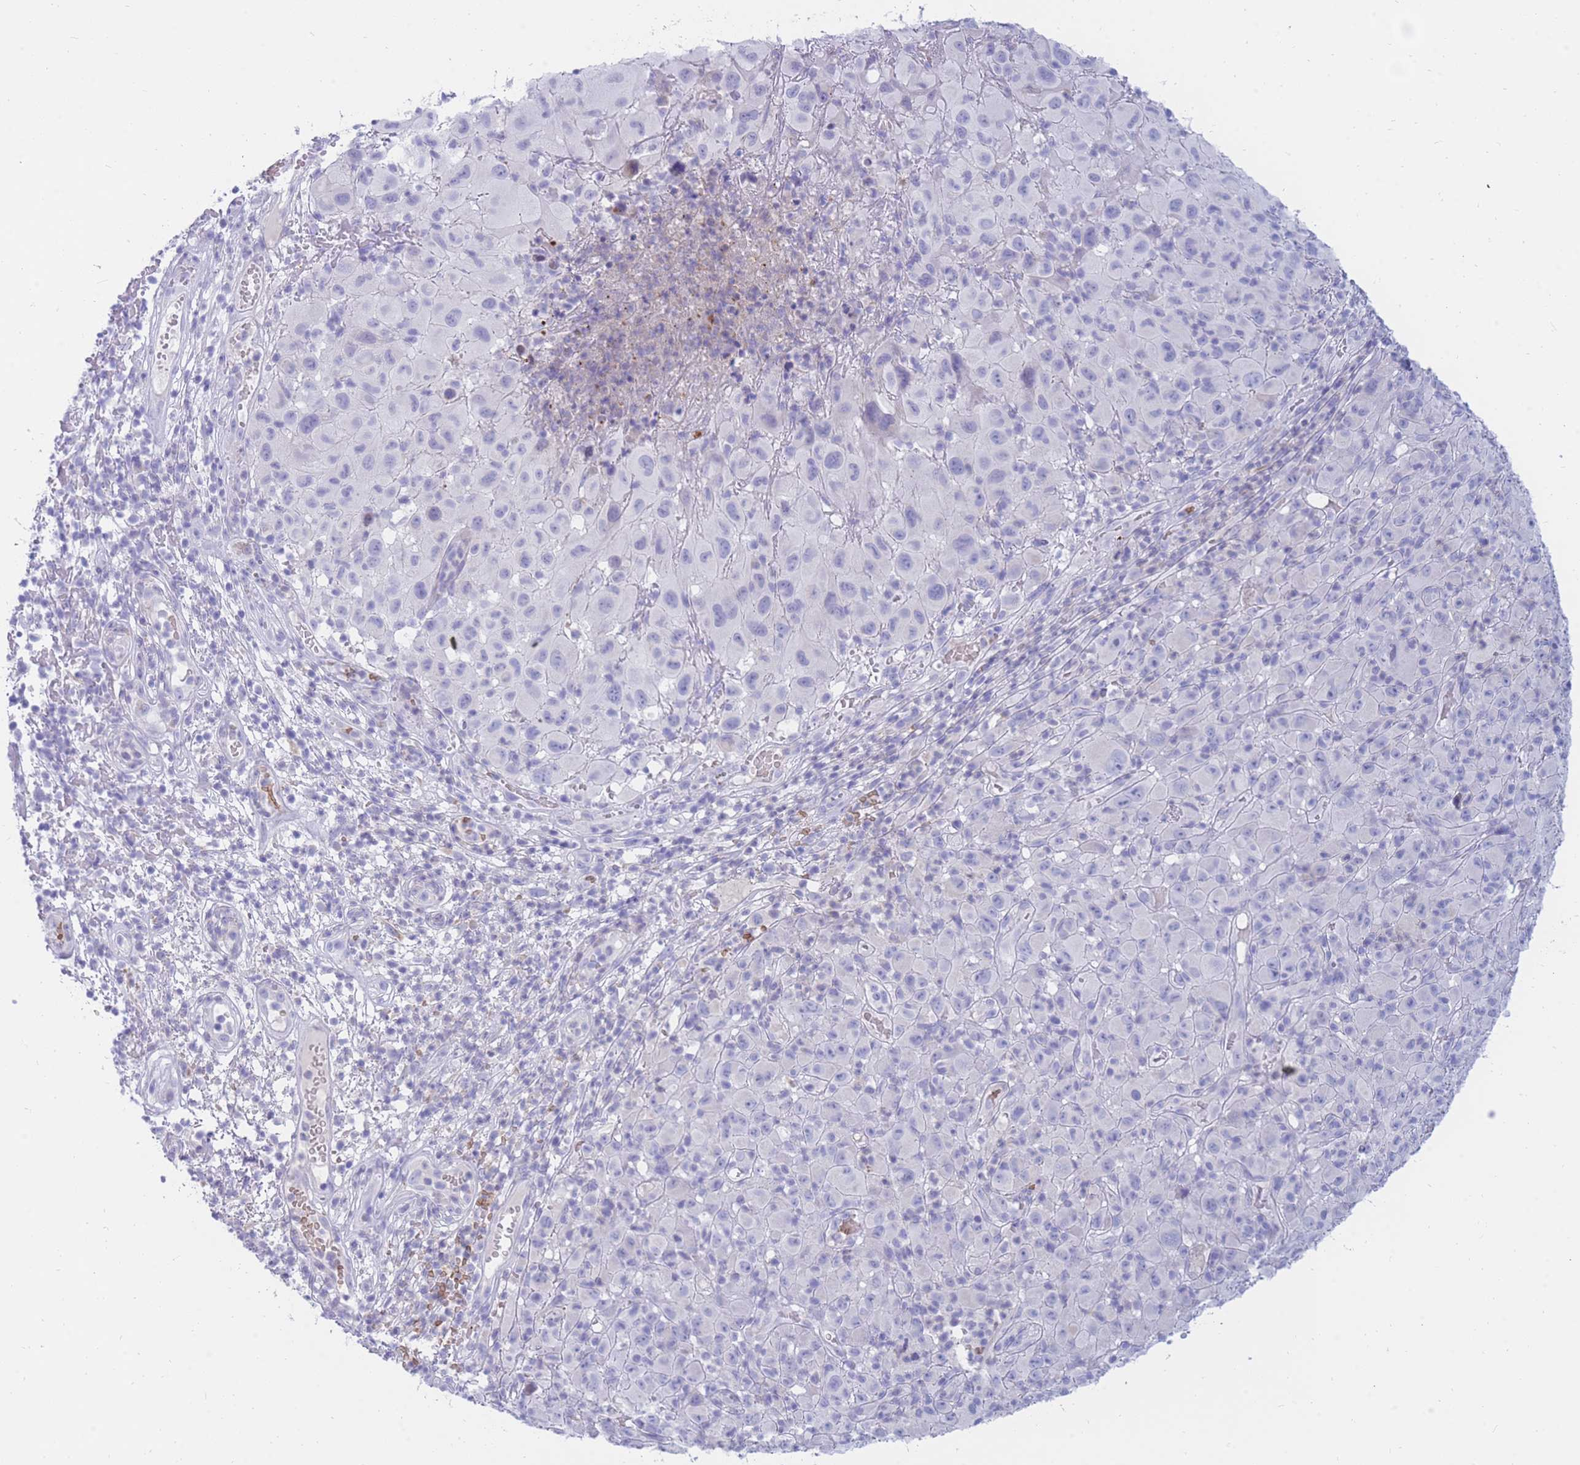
{"staining": {"intensity": "negative", "quantity": "none", "location": "none"}, "tissue": "melanoma", "cell_type": "Tumor cells", "image_type": "cancer", "snomed": [{"axis": "morphology", "description": "Malignant melanoma, NOS"}, {"axis": "topography", "description": "Skin"}], "caption": "Immunohistochemistry (IHC) of melanoma displays no staining in tumor cells.", "gene": "NKX1-2", "patient": {"sex": "male", "age": 73}}